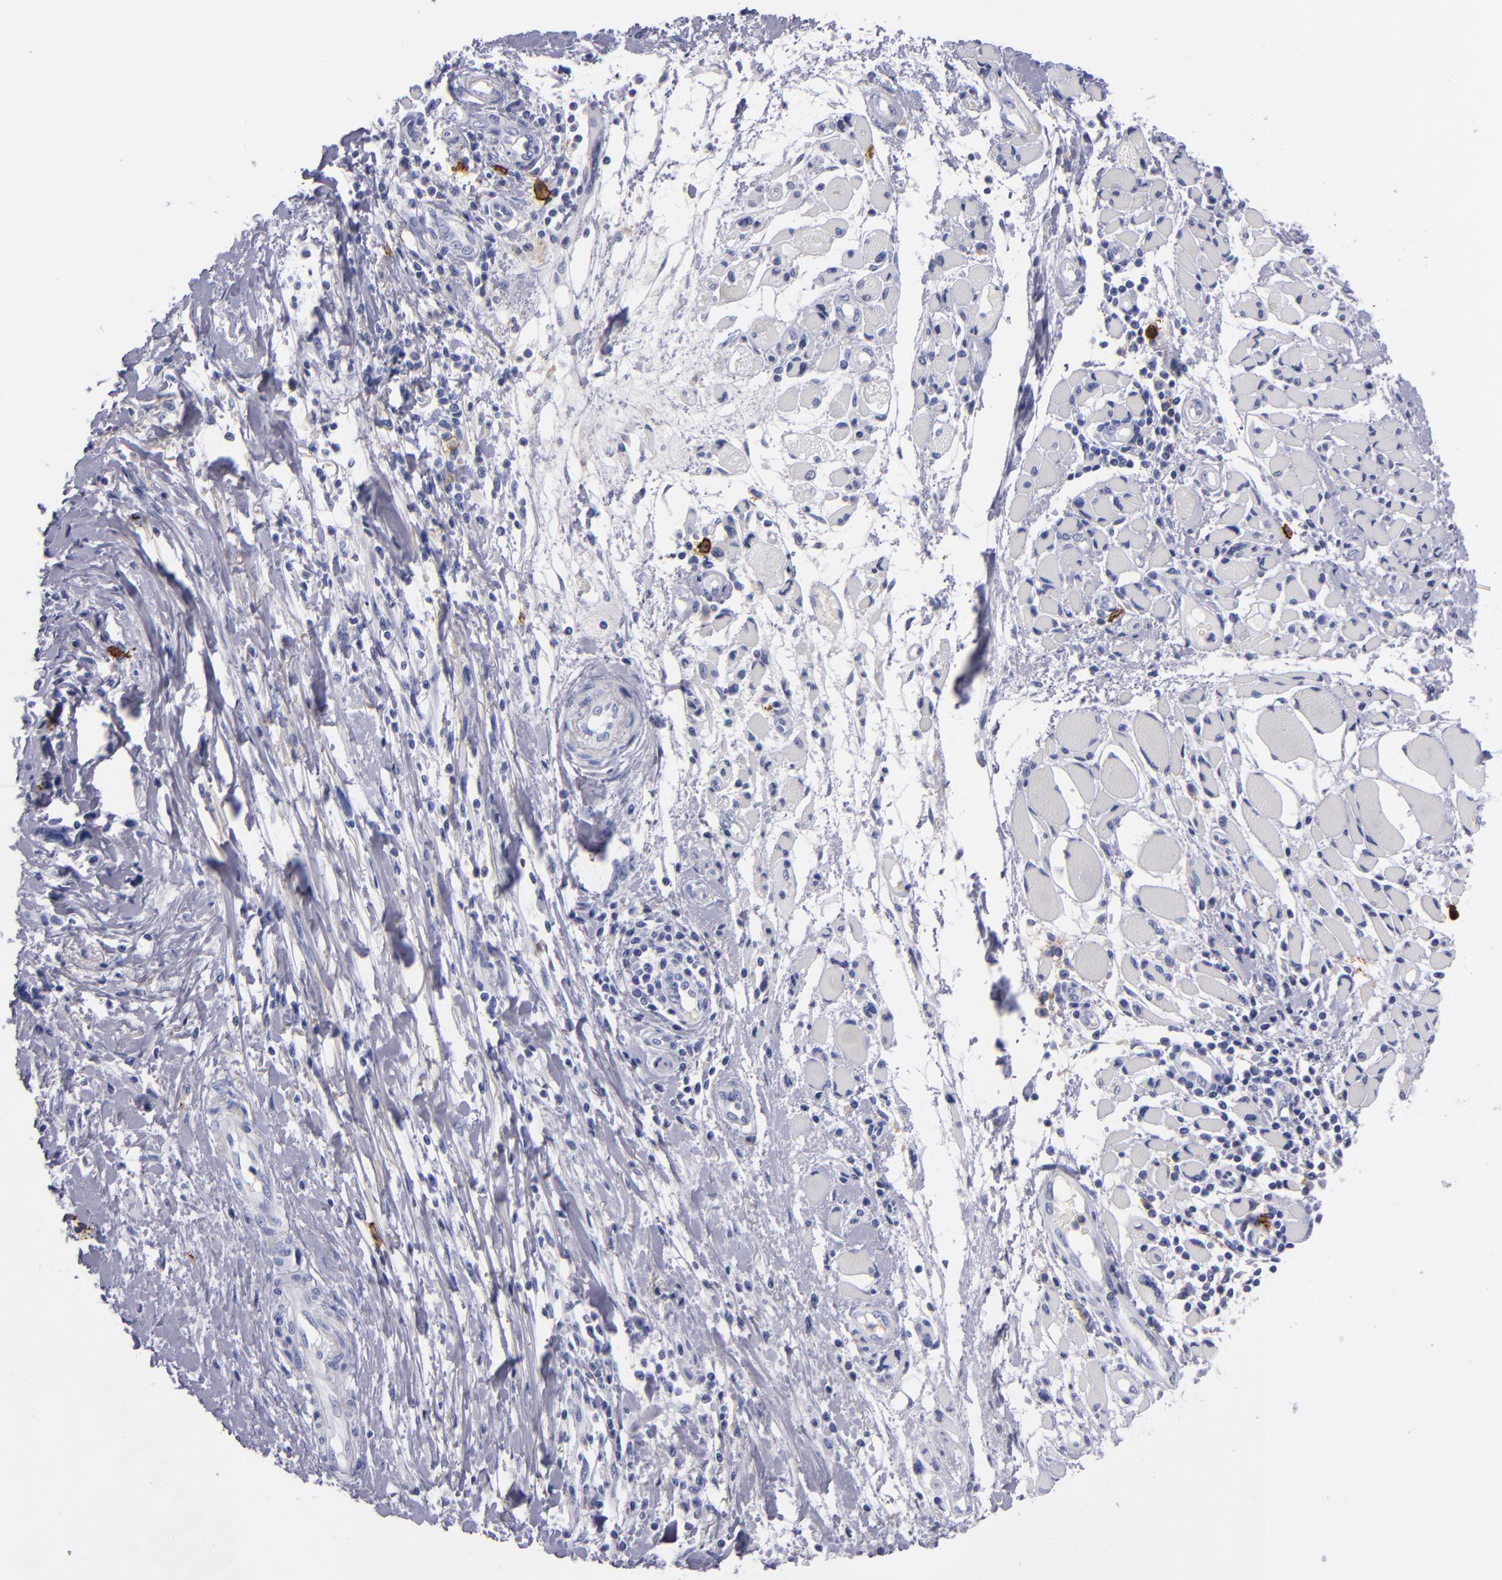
{"staining": {"intensity": "negative", "quantity": "none", "location": "none"}, "tissue": "melanoma", "cell_type": "Tumor cells", "image_type": "cancer", "snomed": [{"axis": "morphology", "description": "Malignant melanoma, NOS"}, {"axis": "topography", "description": "Skin"}], "caption": "High magnification brightfield microscopy of malignant melanoma stained with DAB (brown) and counterstained with hematoxylin (blue): tumor cells show no significant positivity.", "gene": "CD38", "patient": {"sex": "male", "age": 91}}